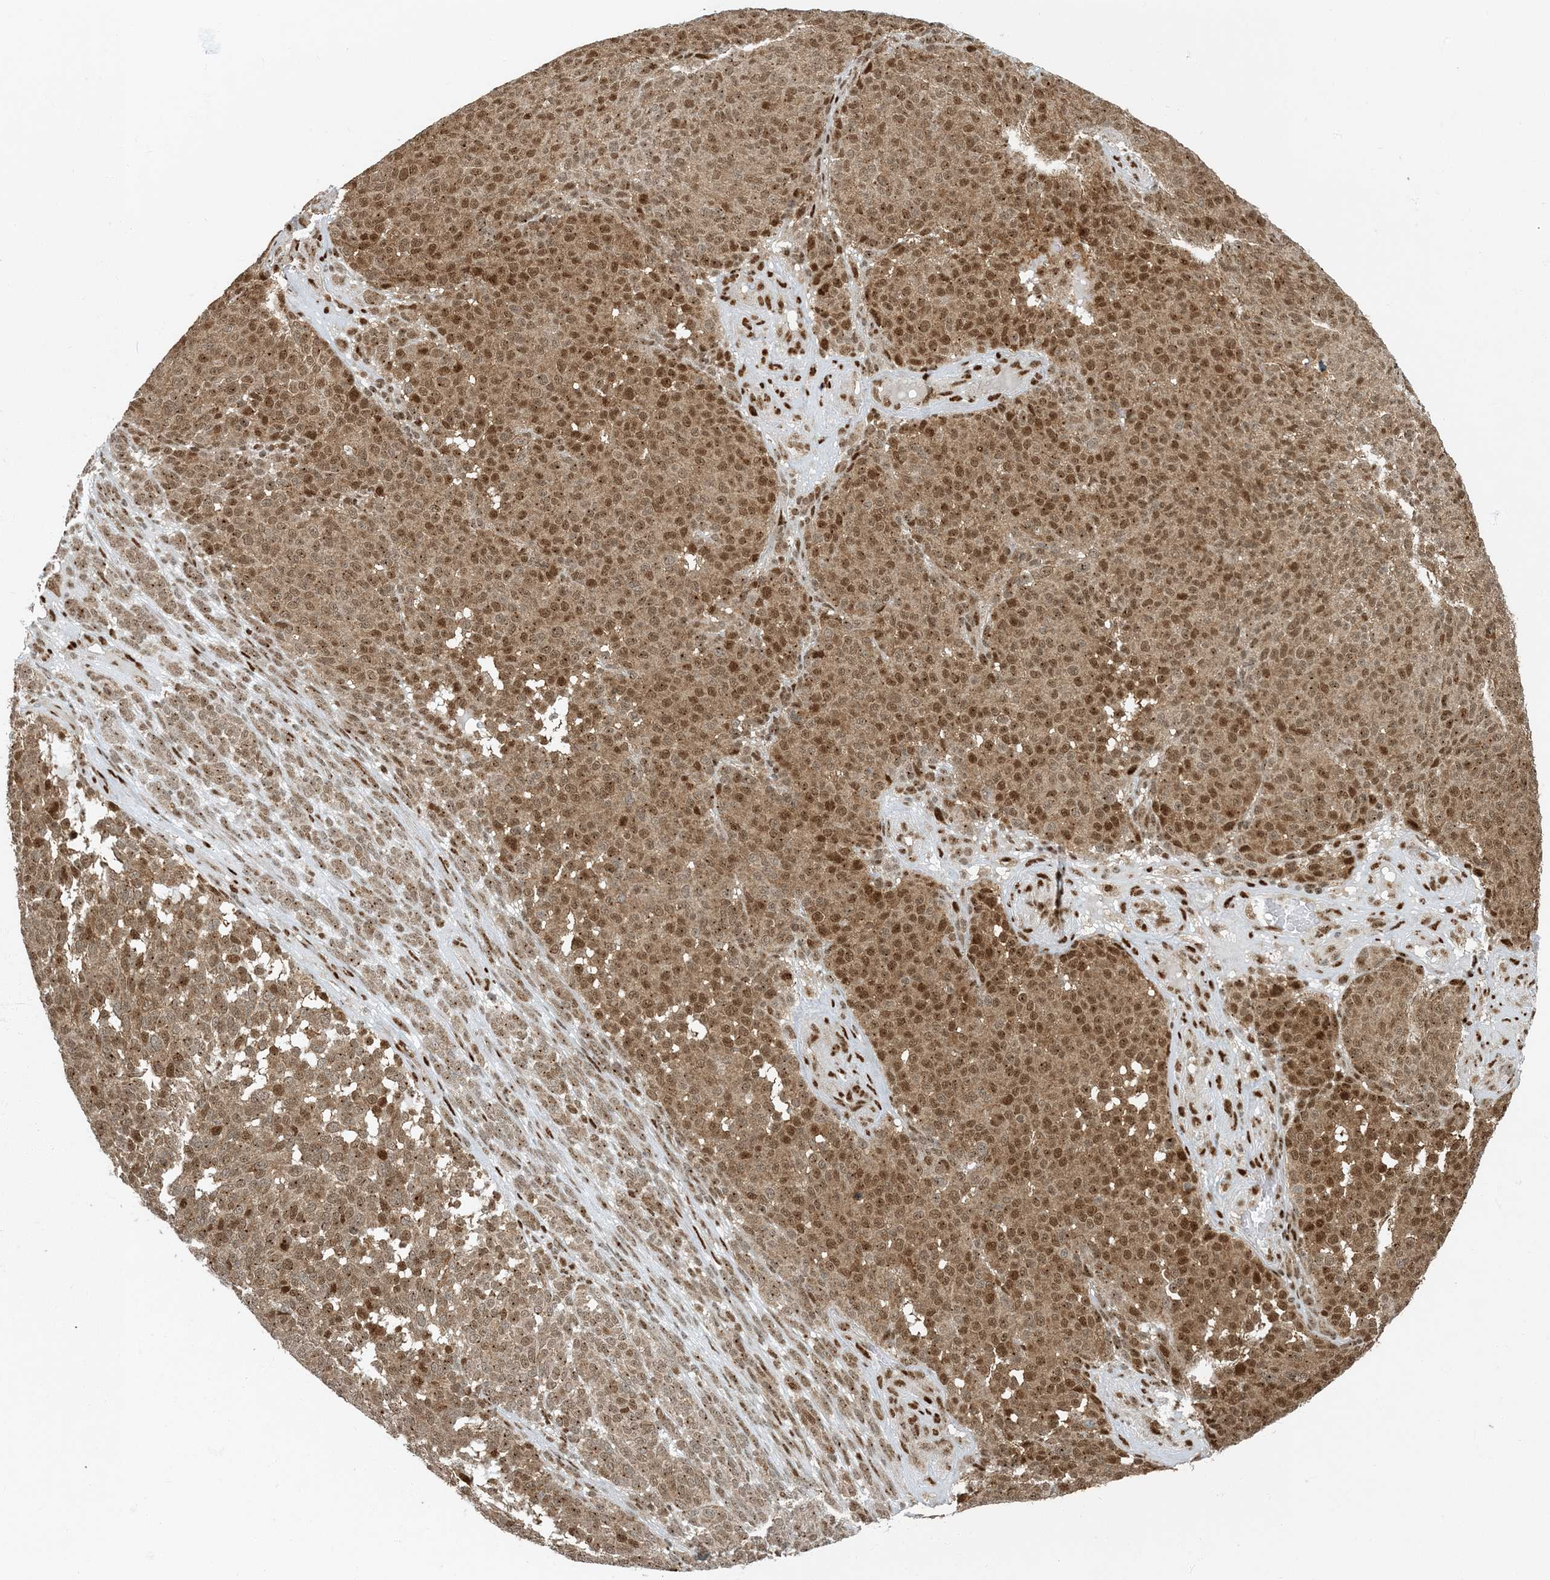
{"staining": {"intensity": "moderate", "quantity": ">75%", "location": "cytoplasmic/membranous,nuclear"}, "tissue": "melanoma", "cell_type": "Tumor cells", "image_type": "cancer", "snomed": [{"axis": "morphology", "description": "Malignant melanoma, NOS"}, {"axis": "topography", "description": "Skin"}], "caption": "Malignant melanoma stained with IHC shows moderate cytoplasmic/membranous and nuclear expression in about >75% of tumor cells.", "gene": "MBD1", "patient": {"sex": "male", "age": 49}}